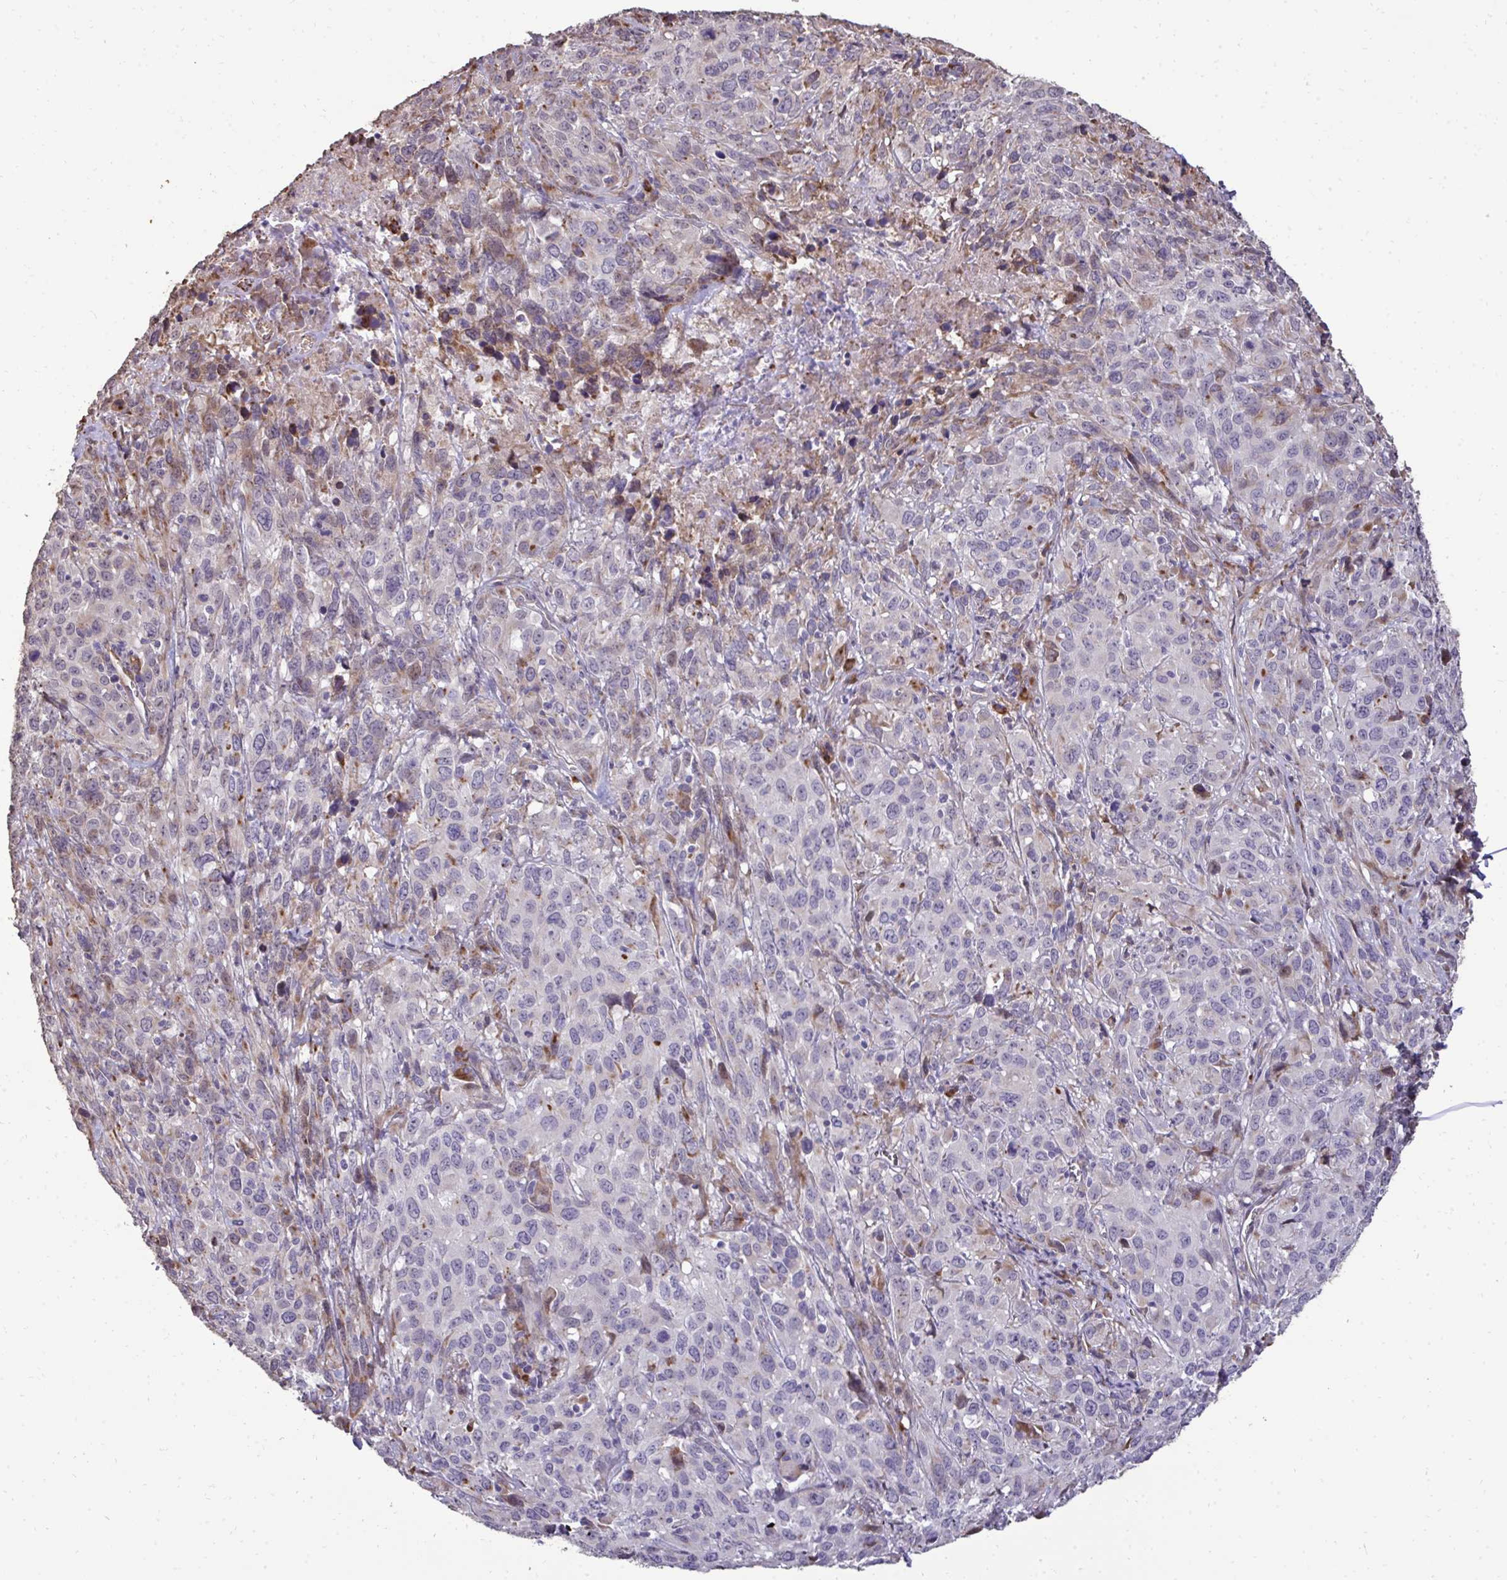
{"staining": {"intensity": "negative", "quantity": "none", "location": "none"}, "tissue": "cervical cancer", "cell_type": "Tumor cells", "image_type": "cancer", "snomed": [{"axis": "morphology", "description": "Normal tissue, NOS"}, {"axis": "morphology", "description": "Squamous cell carcinoma, NOS"}, {"axis": "topography", "description": "Cervix"}], "caption": "Micrograph shows no significant protein staining in tumor cells of cervical cancer (squamous cell carcinoma).", "gene": "FIBCD1", "patient": {"sex": "female", "age": 51}}